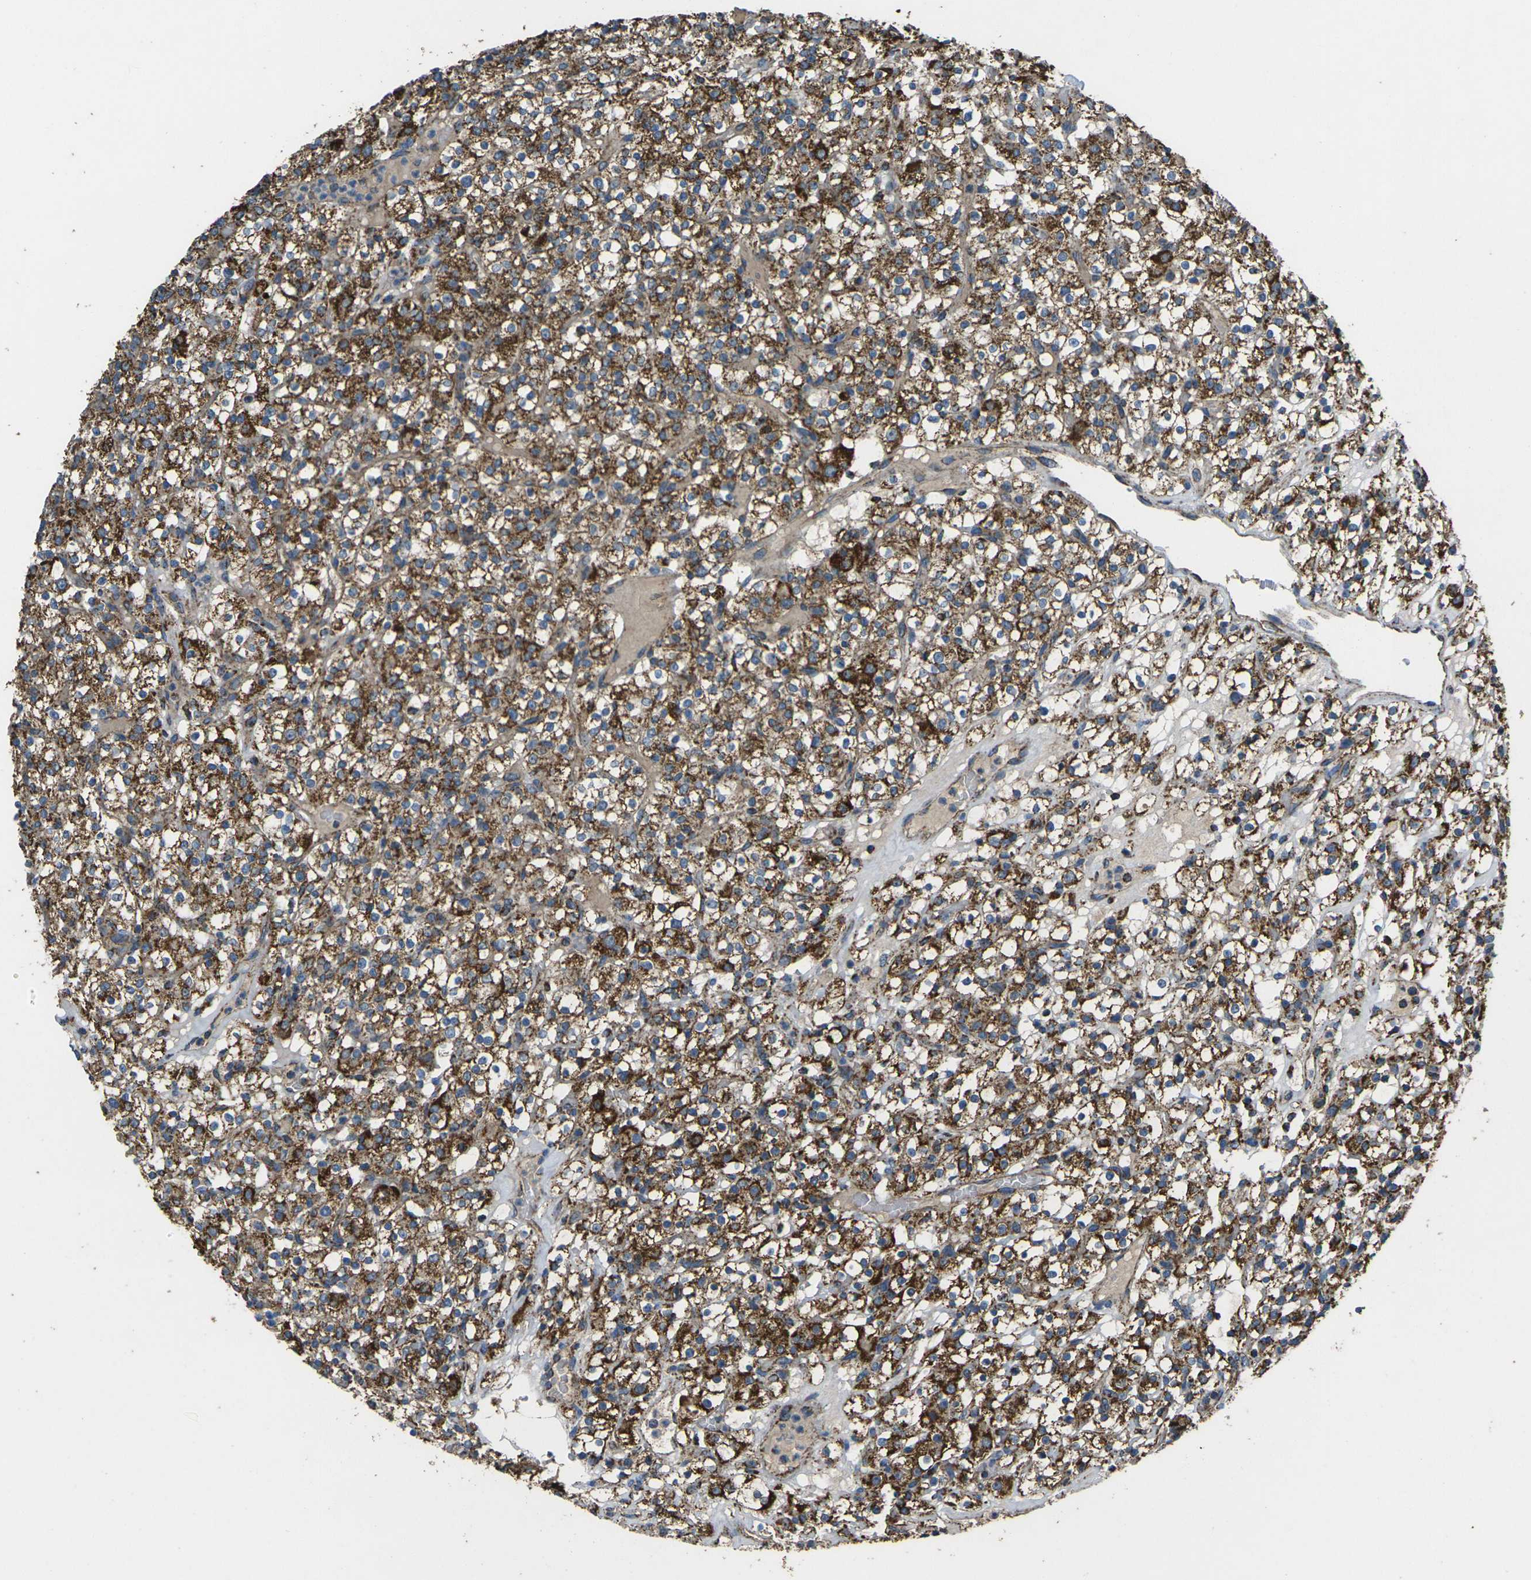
{"staining": {"intensity": "strong", "quantity": ">75%", "location": "cytoplasmic/membranous"}, "tissue": "renal cancer", "cell_type": "Tumor cells", "image_type": "cancer", "snomed": [{"axis": "morphology", "description": "Normal tissue, NOS"}, {"axis": "morphology", "description": "Adenocarcinoma, NOS"}, {"axis": "topography", "description": "Kidney"}], "caption": "Renal adenocarcinoma stained for a protein demonstrates strong cytoplasmic/membranous positivity in tumor cells.", "gene": "KLHL5", "patient": {"sex": "female", "age": 72}}